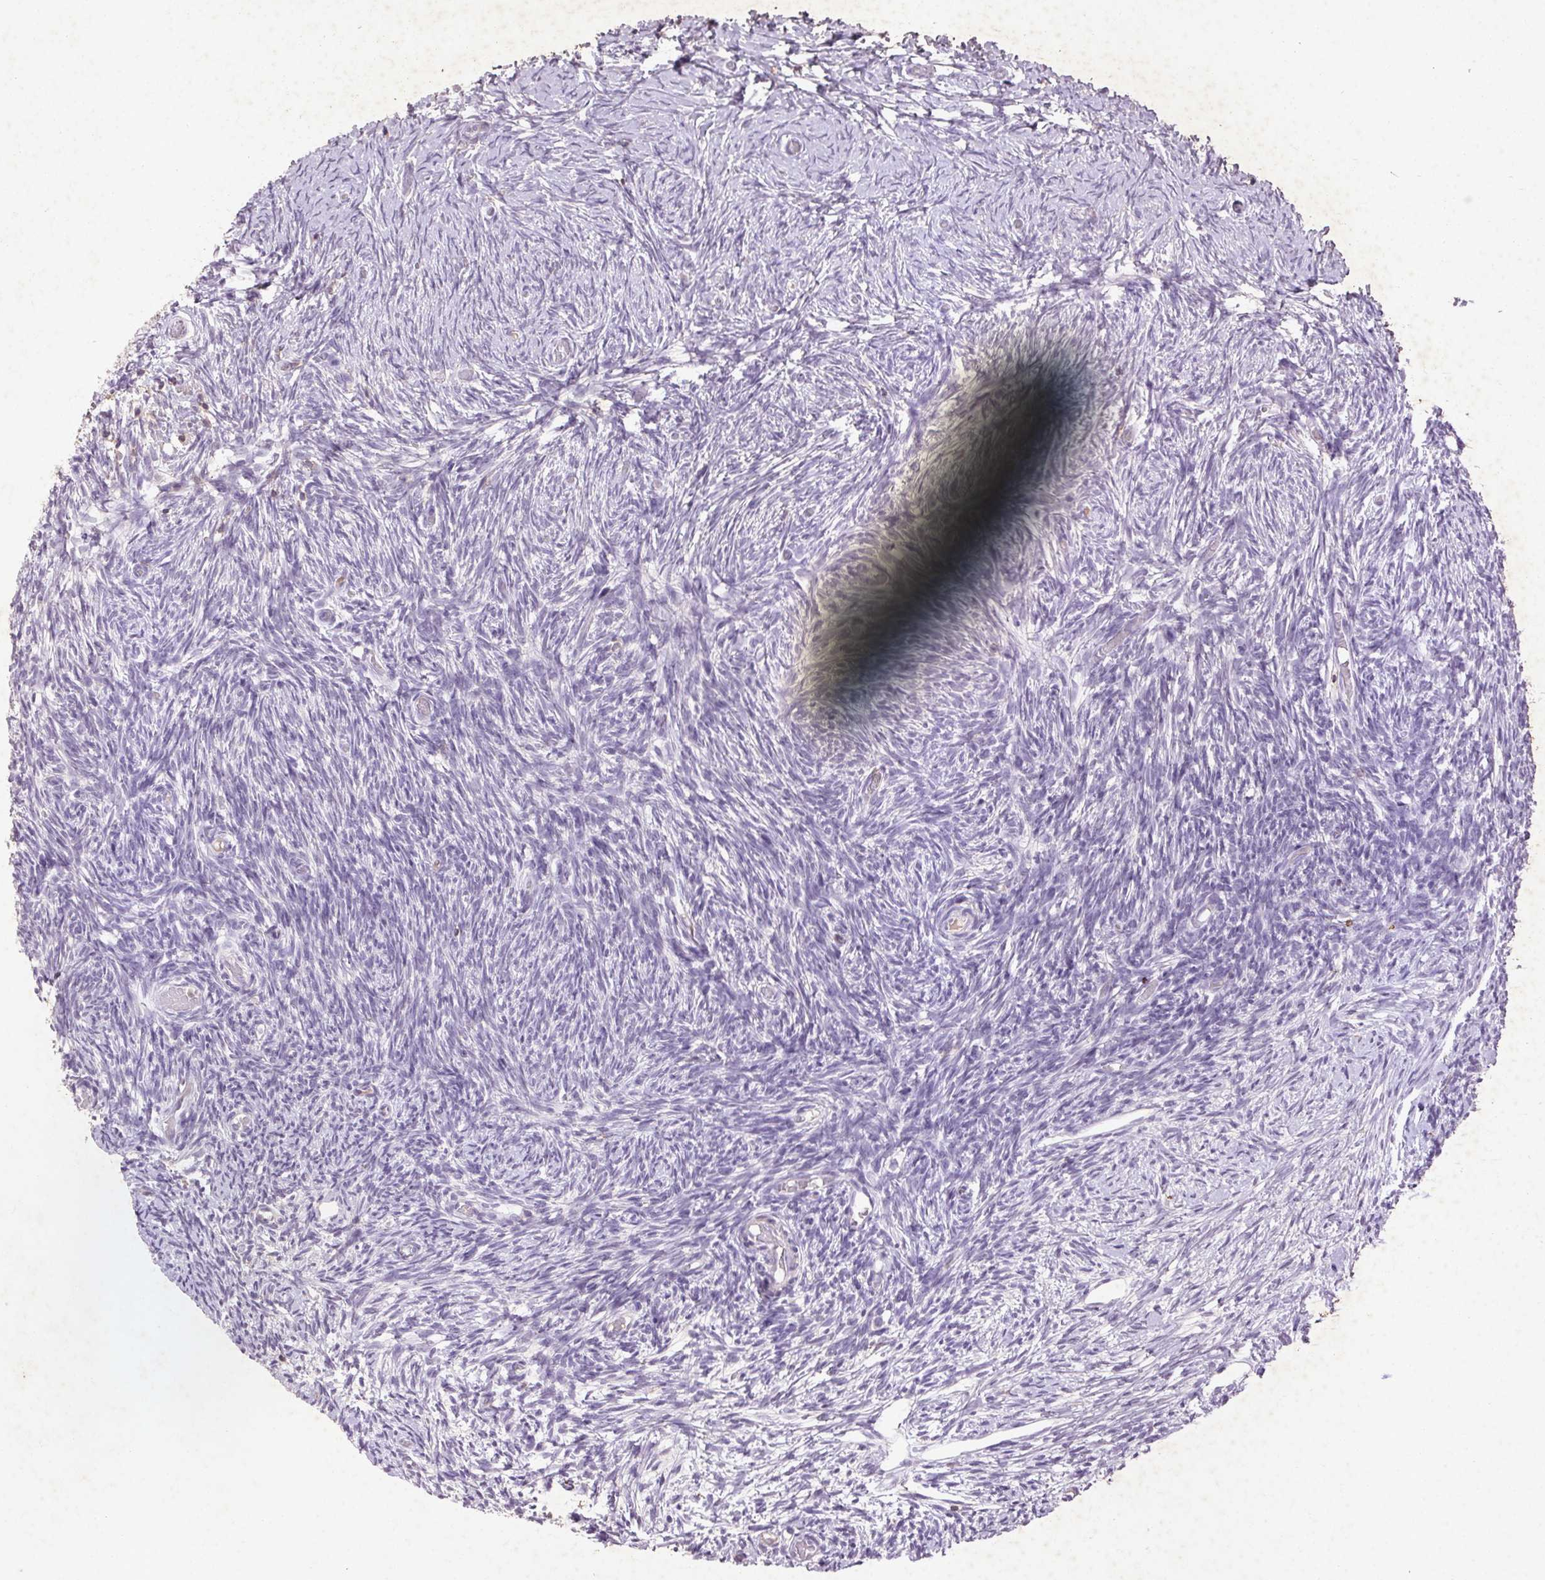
{"staining": {"intensity": "negative", "quantity": "none", "location": "none"}, "tissue": "ovary", "cell_type": "Follicle cells", "image_type": "normal", "snomed": [{"axis": "morphology", "description": "Normal tissue, NOS"}, {"axis": "topography", "description": "Ovary"}], "caption": "An immunohistochemistry (IHC) histopathology image of normal ovary is shown. There is no staining in follicle cells of ovary.", "gene": "FNDC7", "patient": {"sex": "female", "age": 39}}